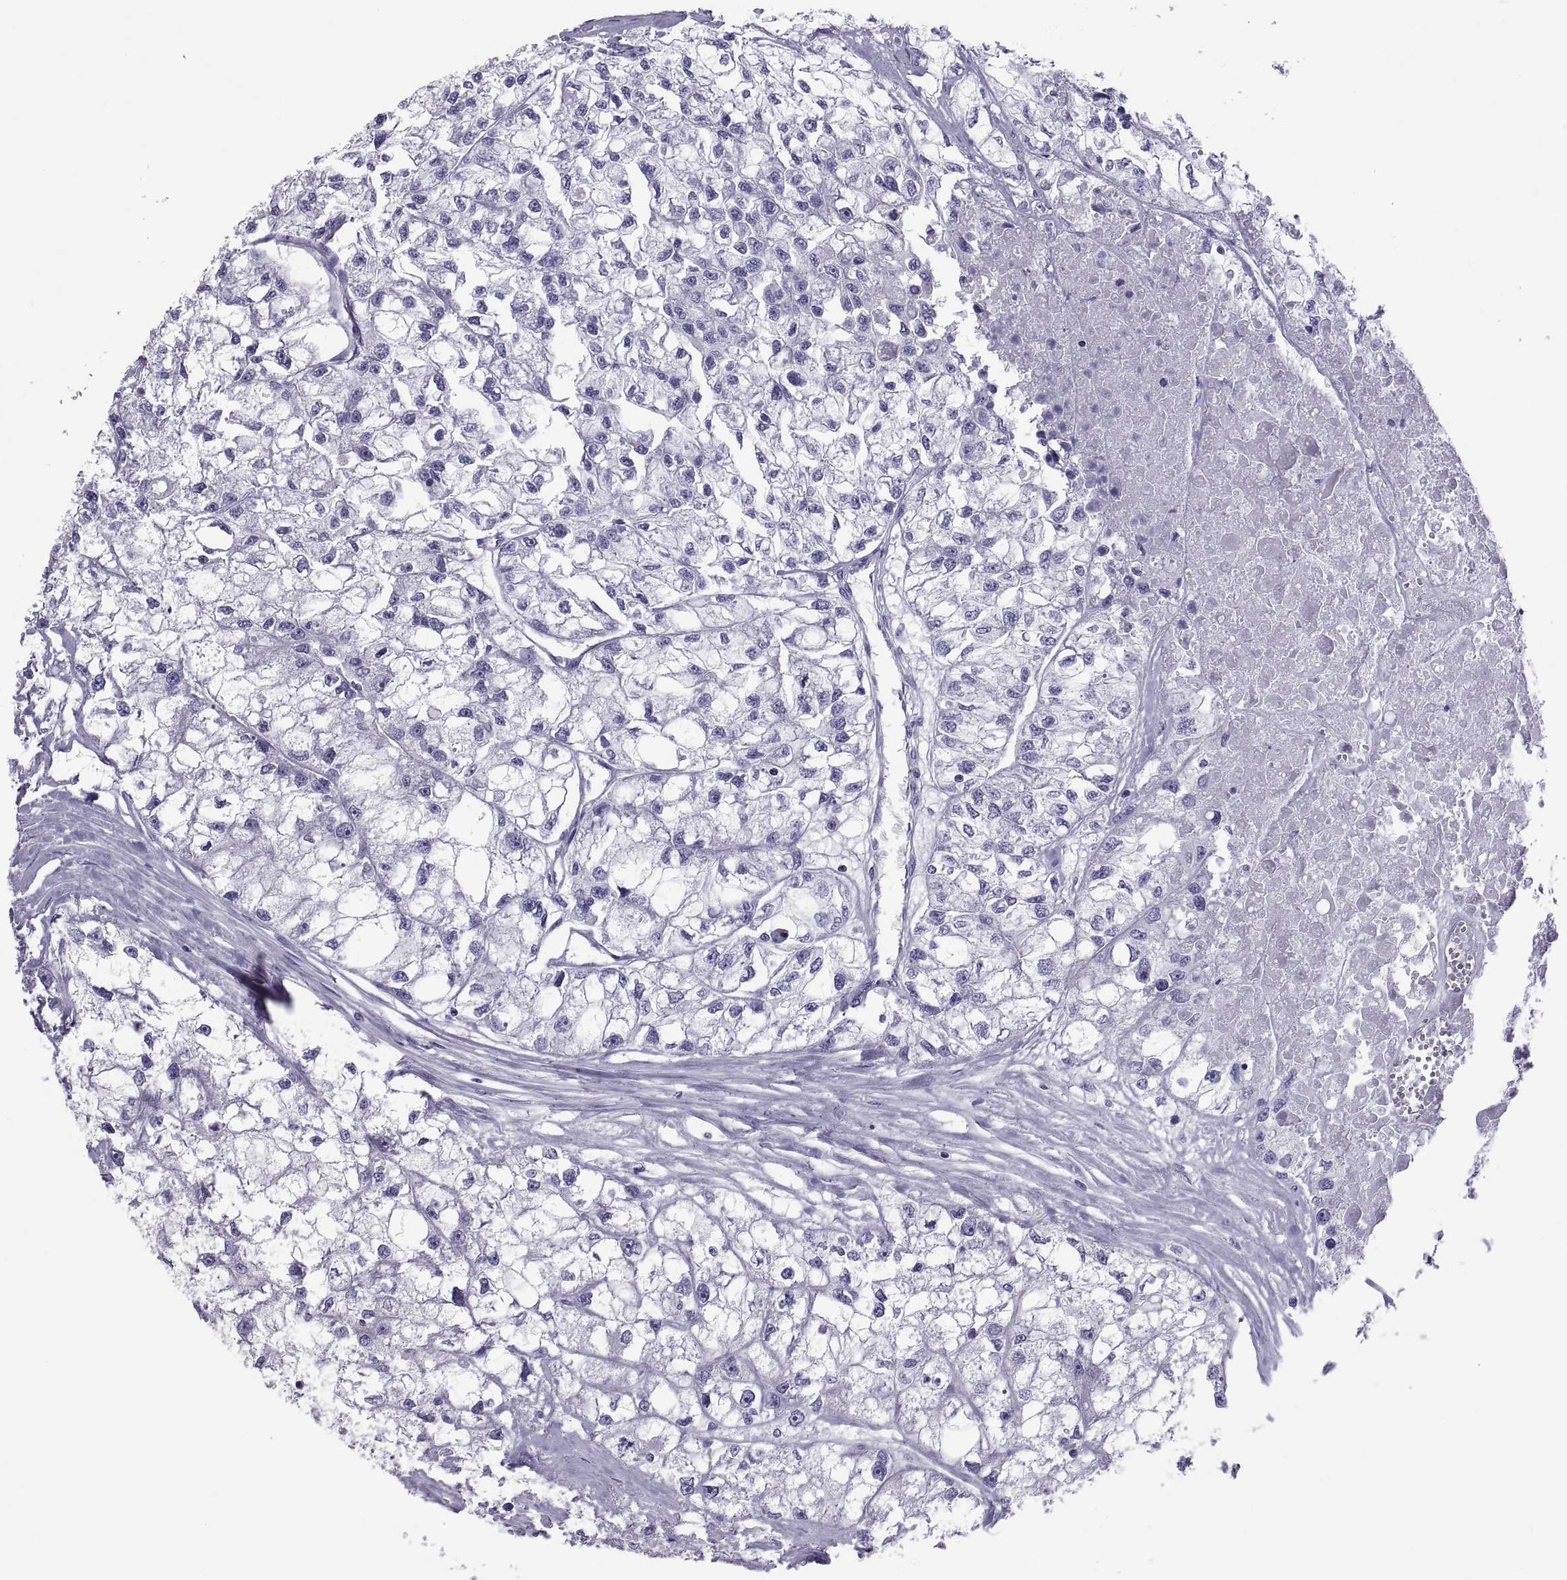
{"staining": {"intensity": "negative", "quantity": "none", "location": "none"}, "tissue": "renal cancer", "cell_type": "Tumor cells", "image_type": "cancer", "snomed": [{"axis": "morphology", "description": "Adenocarcinoma, NOS"}, {"axis": "topography", "description": "Kidney"}], "caption": "Histopathology image shows no significant protein staining in tumor cells of renal adenocarcinoma.", "gene": "RNASE12", "patient": {"sex": "male", "age": 56}}